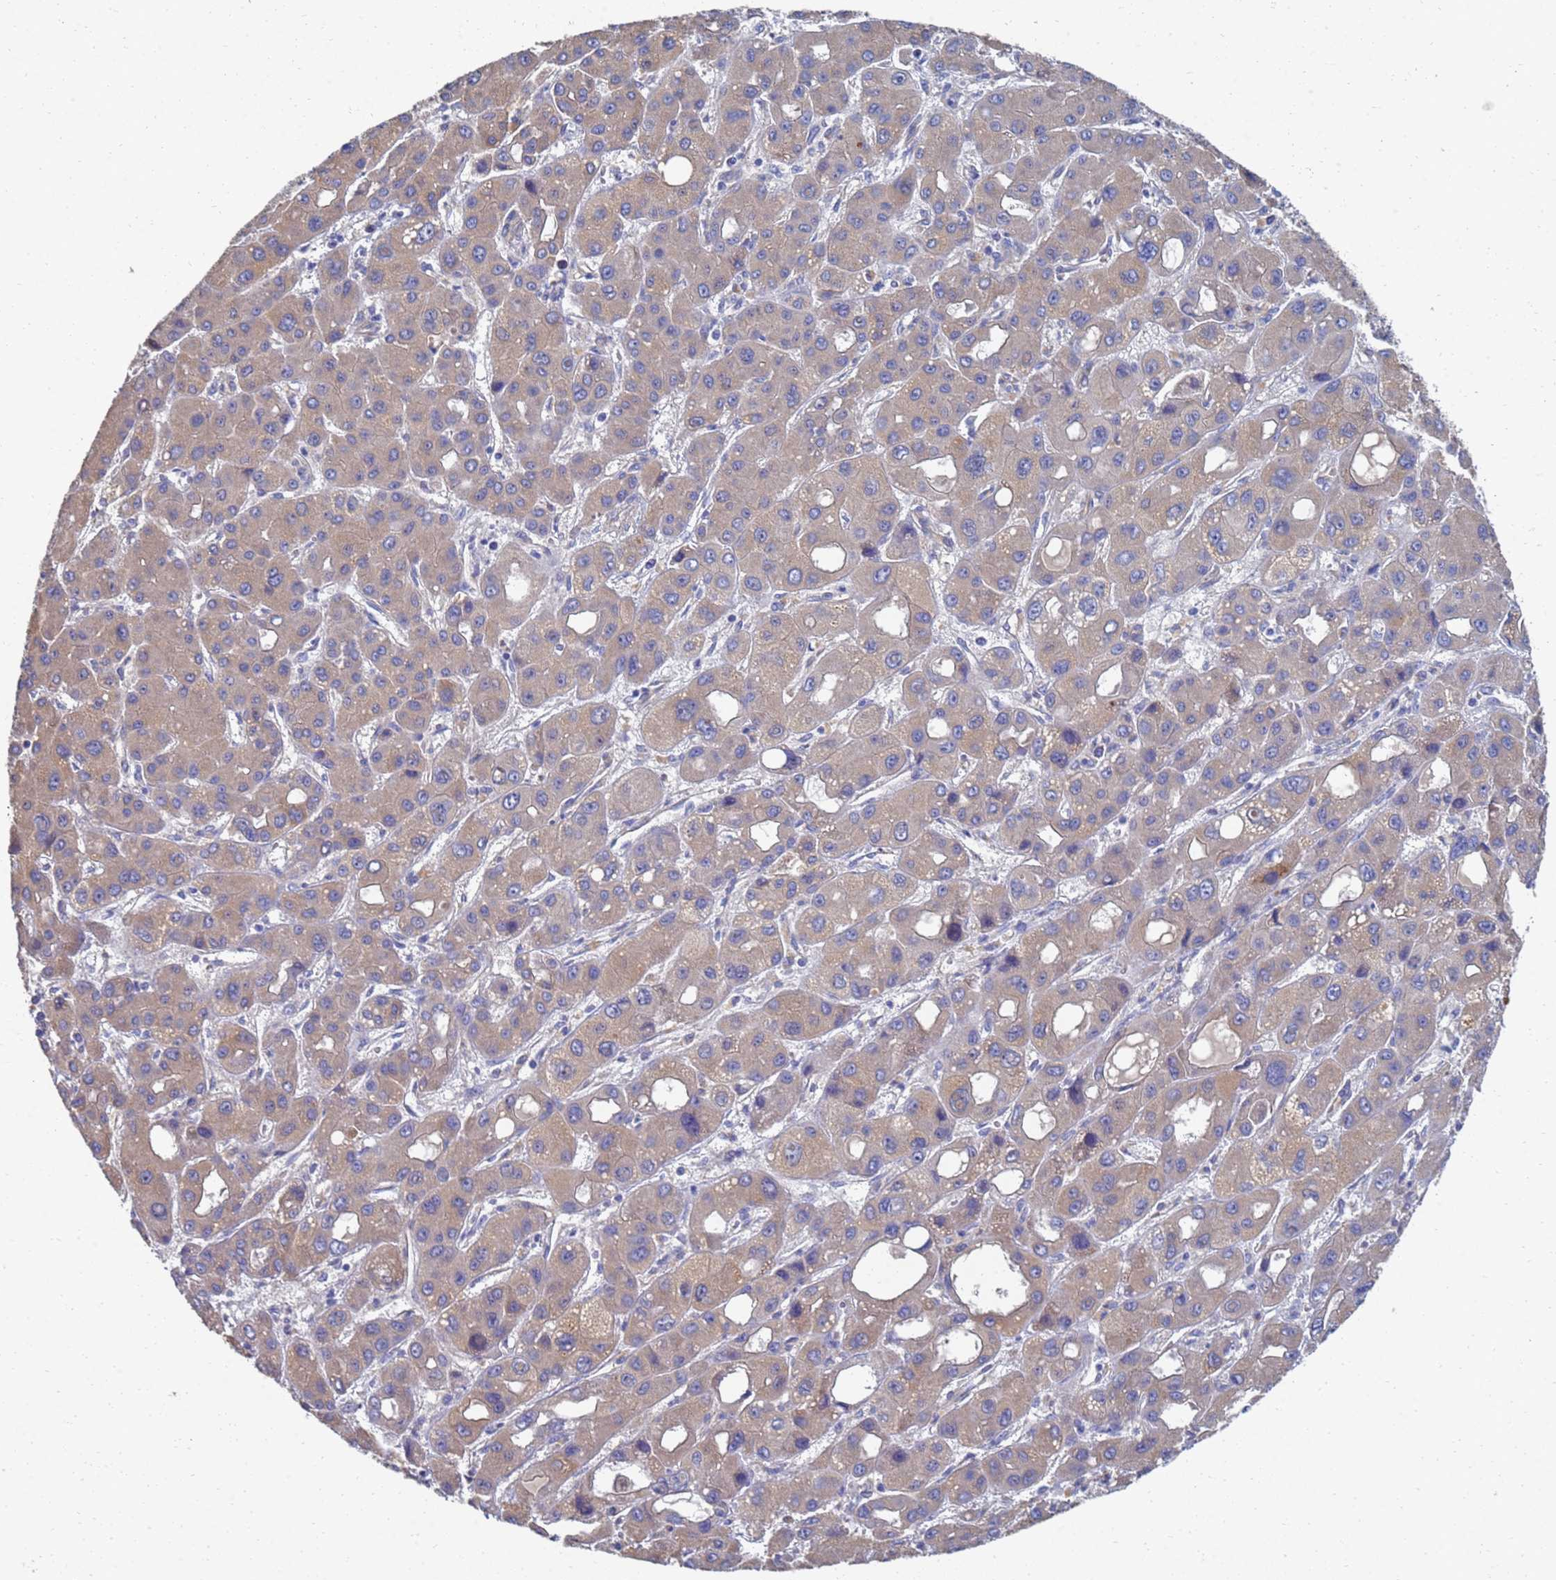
{"staining": {"intensity": "weak", "quantity": "25%-75%", "location": "cytoplasmic/membranous"}, "tissue": "liver cancer", "cell_type": "Tumor cells", "image_type": "cancer", "snomed": [{"axis": "morphology", "description": "Carcinoma, Hepatocellular, NOS"}, {"axis": "topography", "description": "Liver"}], "caption": "Protein staining by immunohistochemistry (IHC) displays weak cytoplasmic/membranous expression in approximately 25%-75% of tumor cells in liver hepatocellular carcinoma.", "gene": "LBX2", "patient": {"sex": "male", "age": 55}}